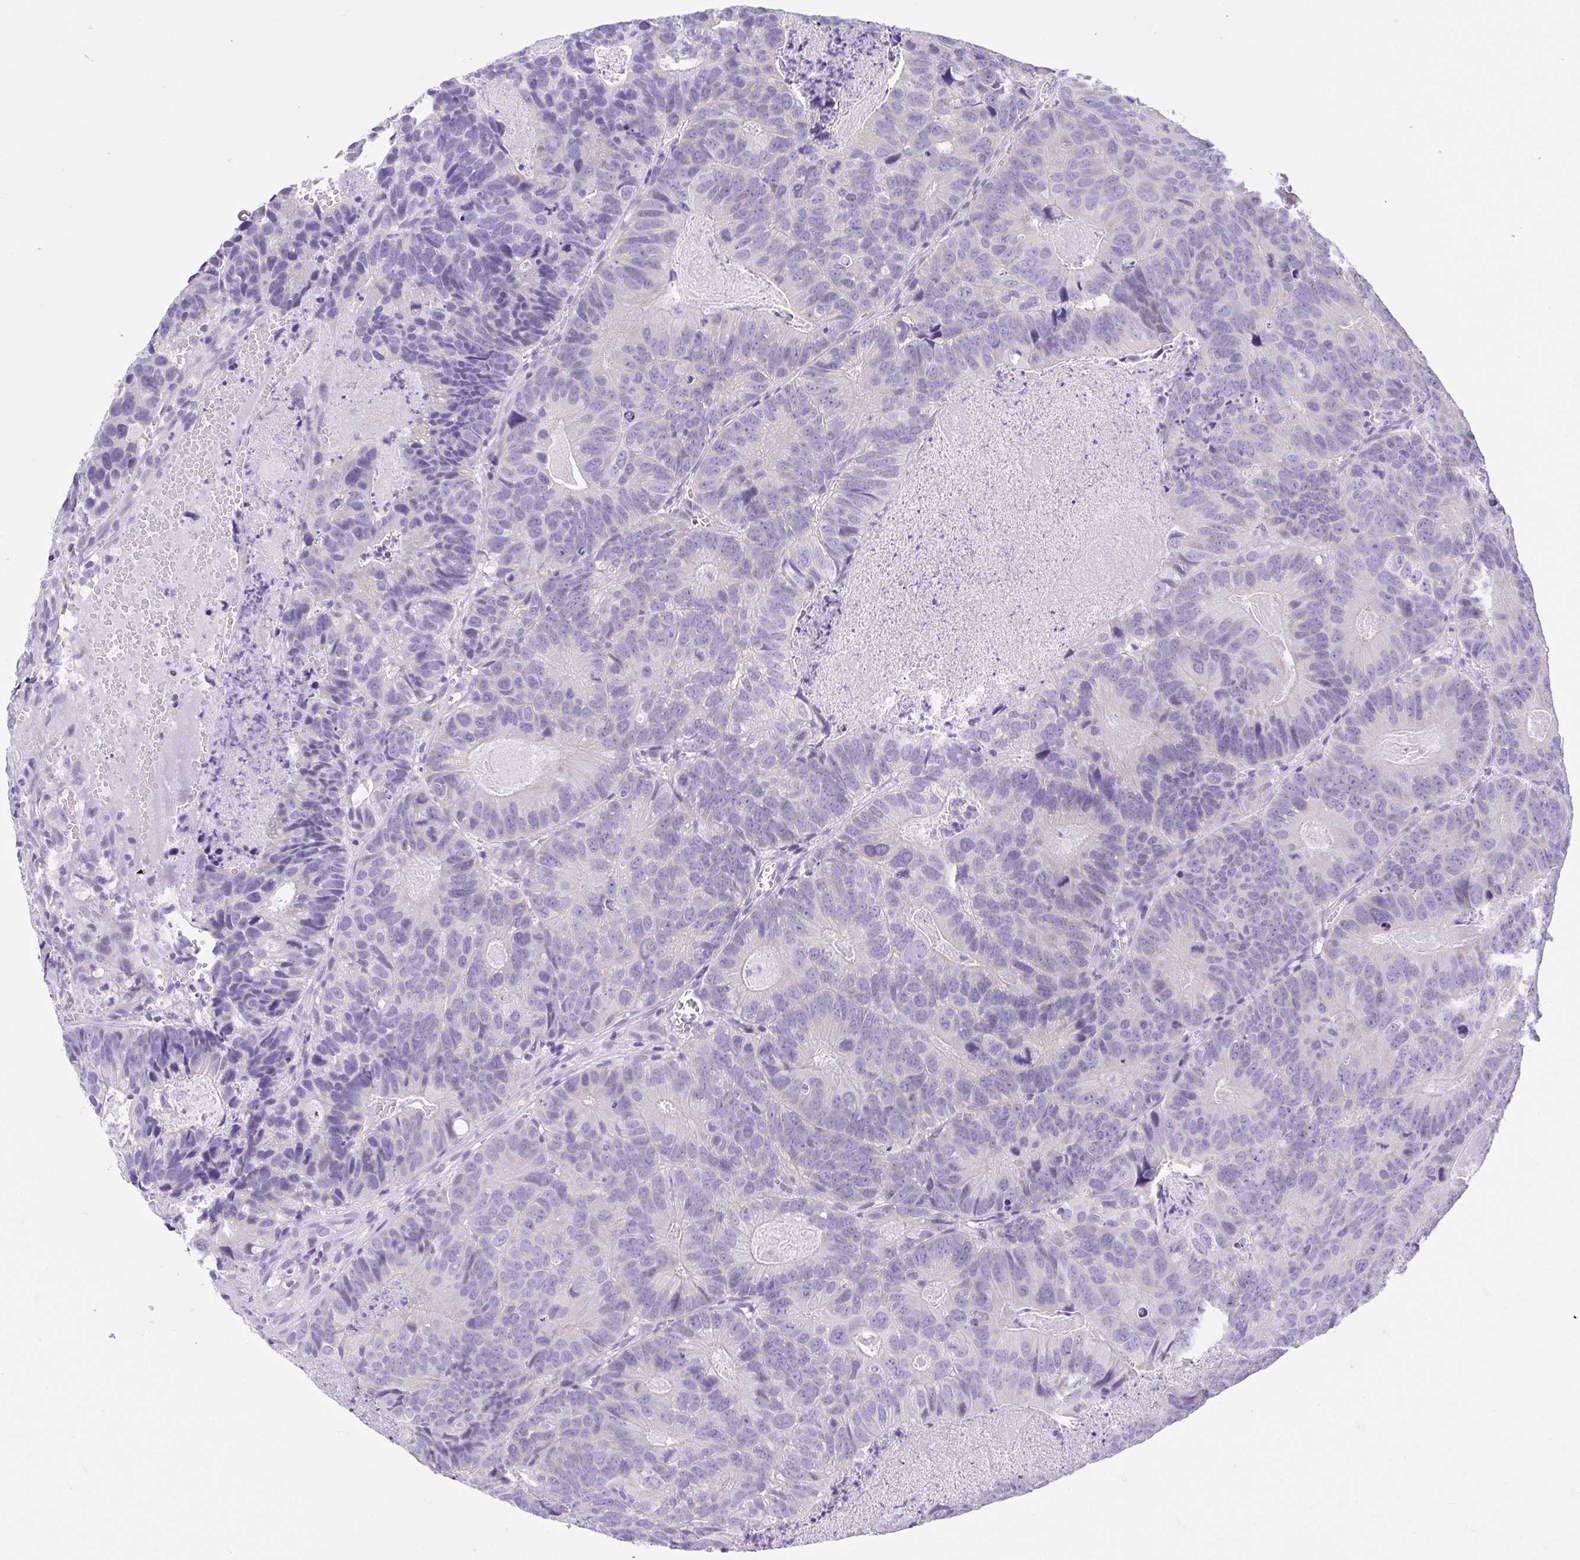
{"staining": {"intensity": "negative", "quantity": "none", "location": "none"}, "tissue": "head and neck cancer", "cell_type": "Tumor cells", "image_type": "cancer", "snomed": [{"axis": "morphology", "description": "Adenocarcinoma, NOS"}, {"axis": "topography", "description": "Head-Neck"}], "caption": "A high-resolution histopathology image shows immunohistochemistry (IHC) staining of head and neck cancer (adenocarcinoma), which shows no significant staining in tumor cells.", "gene": "LUZP4", "patient": {"sex": "male", "age": 62}}